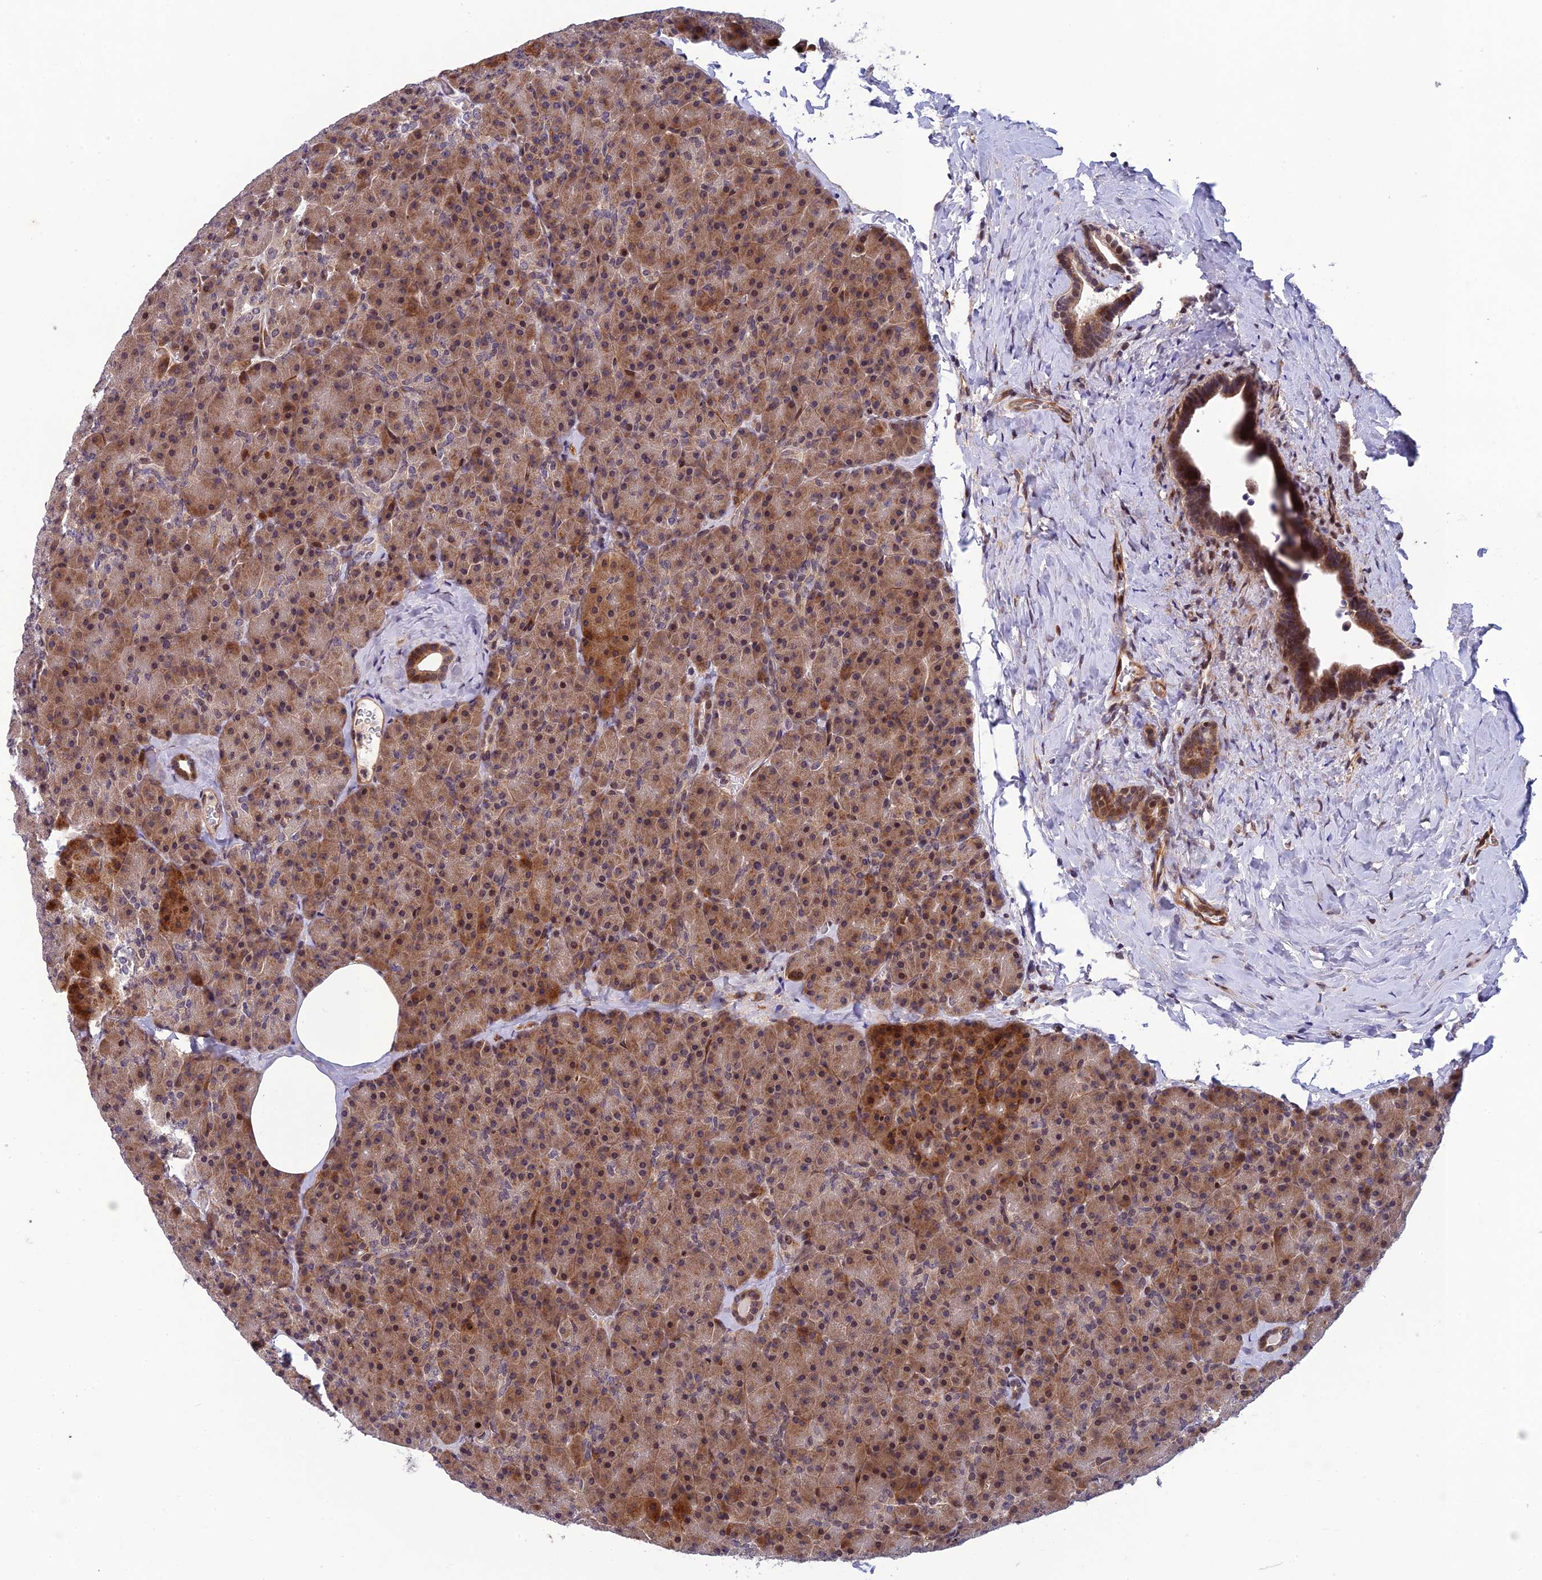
{"staining": {"intensity": "moderate", "quantity": ">75%", "location": "cytoplasmic/membranous,nuclear"}, "tissue": "pancreas", "cell_type": "Exocrine glandular cells", "image_type": "normal", "snomed": [{"axis": "morphology", "description": "Normal tissue, NOS"}, {"axis": "morphology", "description": "Carcinoid, malignant, NOS"}, {"axis": "topography", "description": "Pancreas"}], "caption": "IHC micrograph of normal human pancreas stained for a protein (brown), which reveals medium levels of moderate cytoplasmic/membranous,nuclear expression in approximately >75% of exocrine glandular cells.", "gene": "SMIM7", "patient": {"sex": "female", "age": 35}}